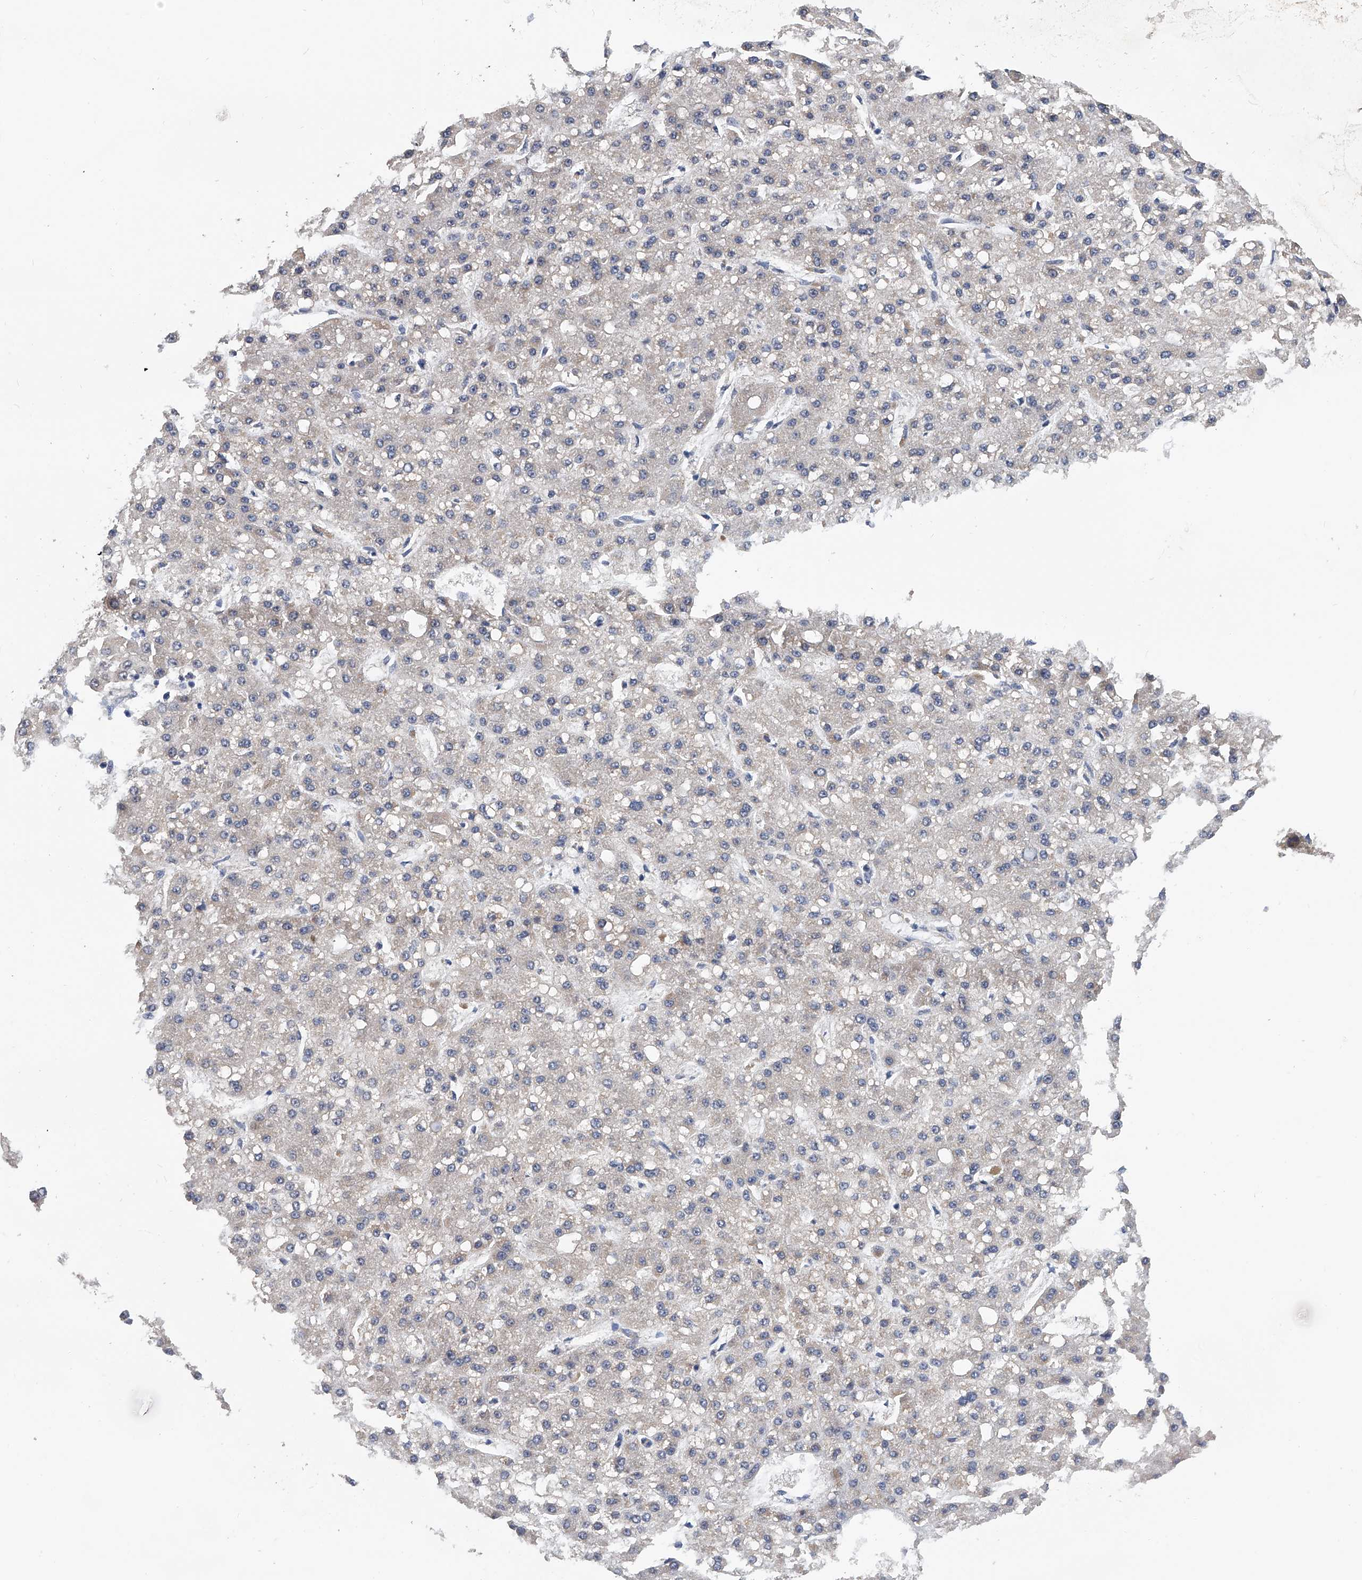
{"staining": {"intensity": "negative", "quantity": "none", "location": "none"}, "tissue": "liver cancer", "cell_type": "Tumor cells", "image_type": "cancer", "snomed": [{"axis": "morphology", "description": "Carcinoma, Hepatocellular, NOS"}, {"axis": "topography", "description": "Liver"}], "caption": "An immunohistochemistry (IHC) micrograph of liver hepatocellular carcinoma is shown. There is no staining in tumor cells of liver hepatocellular carcinoma.", "gene": "PGM3", "patient": {"sex": "male", "age": 67}}